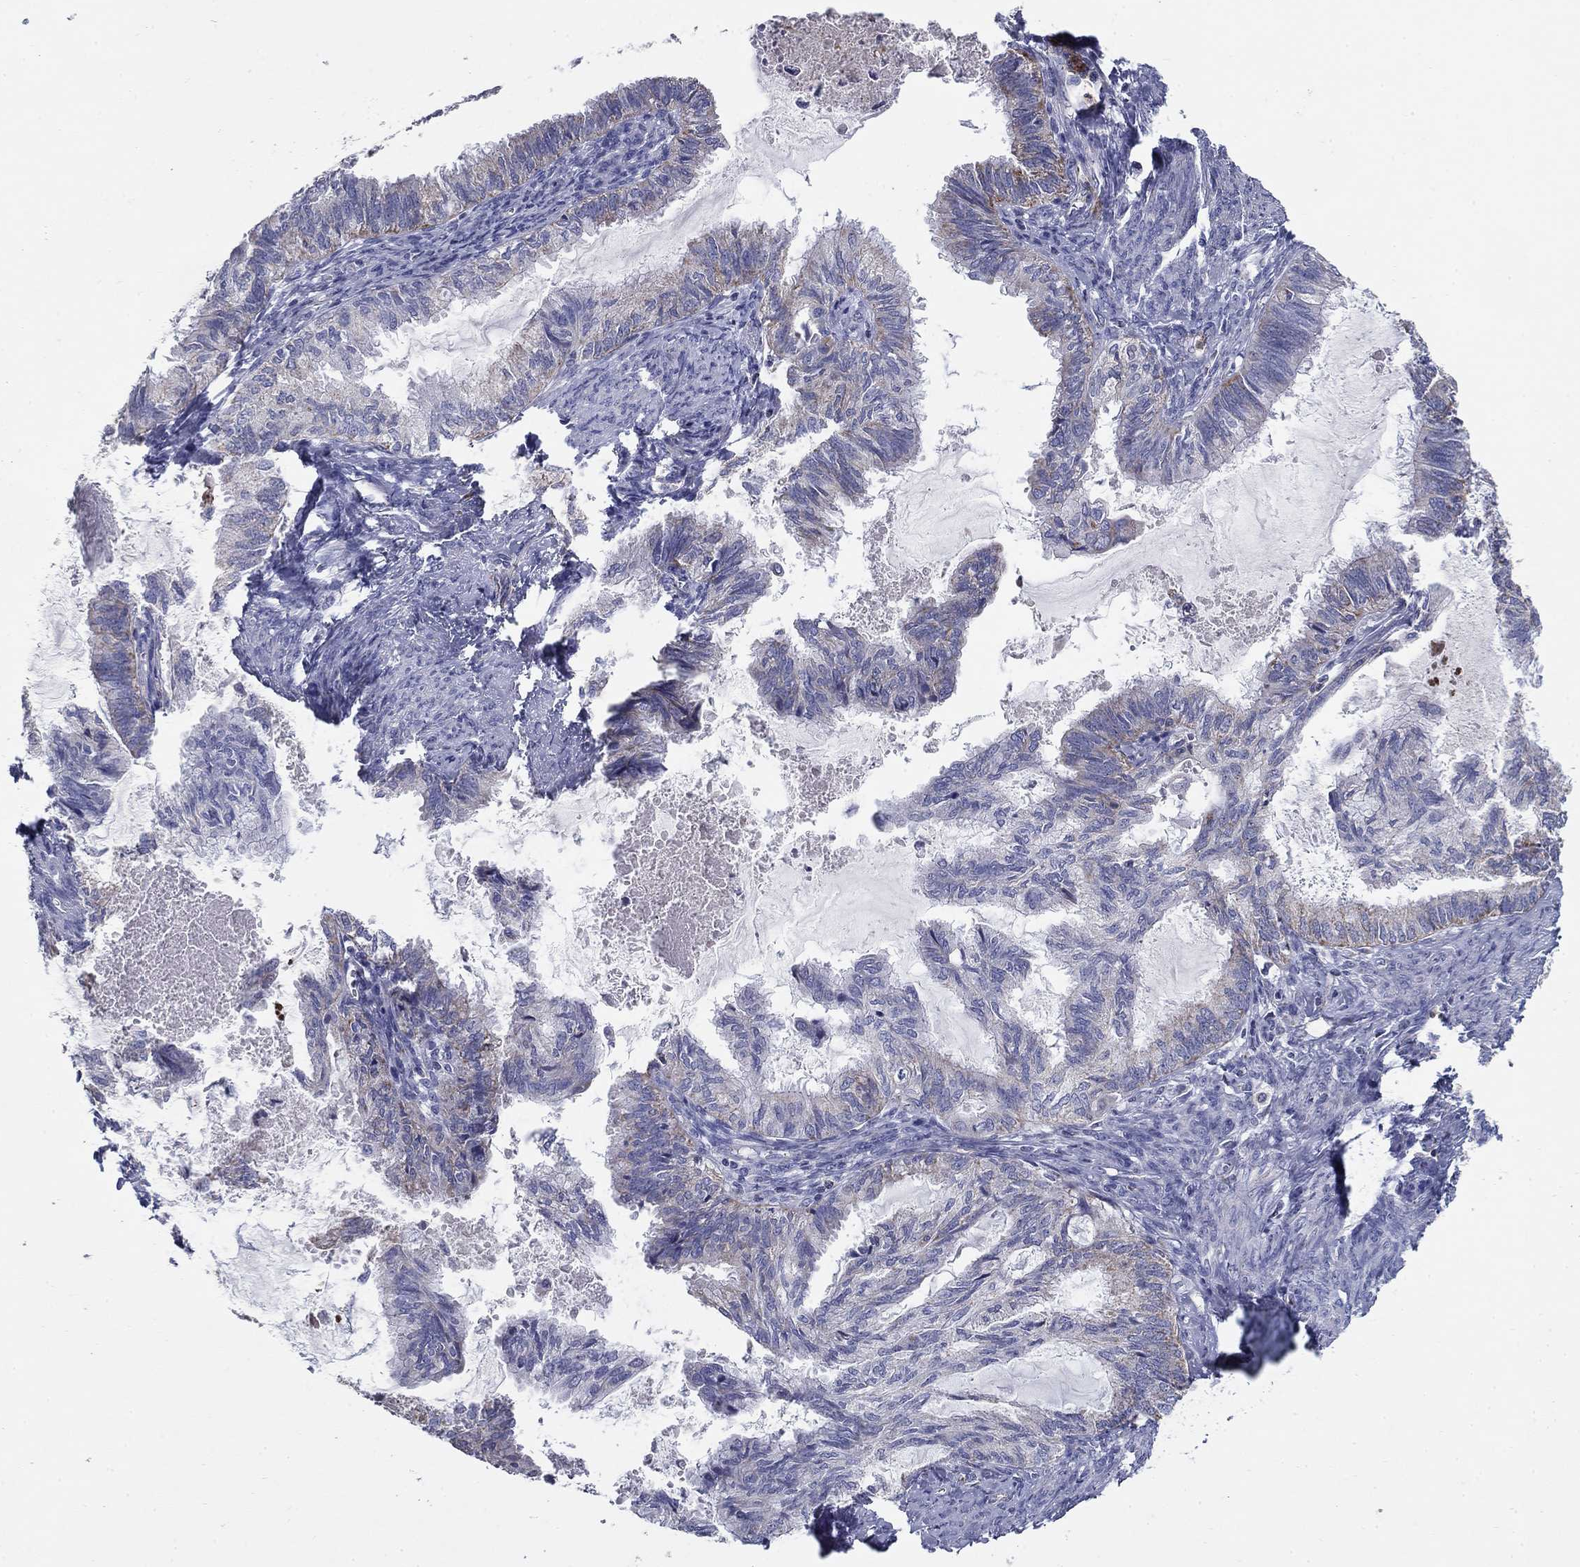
{"staining": {"intensity": "weak", "quantity": "25%-75%", "location": "cytoplasmic/membranous"}, "tissue": "endometrial cancer", "cell_type": "Tumor cells", "image_type": "cancer", "snomed": [{"axis": "morphology", "description": "Adenocarcinoma, NOS"}, {"axis": "topography", "description": "Endometrium"}], "caption": "A brown stain highlights weak cytoplasmic/membranous expression of a protein in endometrial cancer tumor cells.", "gene": "NDUFA4L2", "patient": {"sex": "female", "age": 86}}